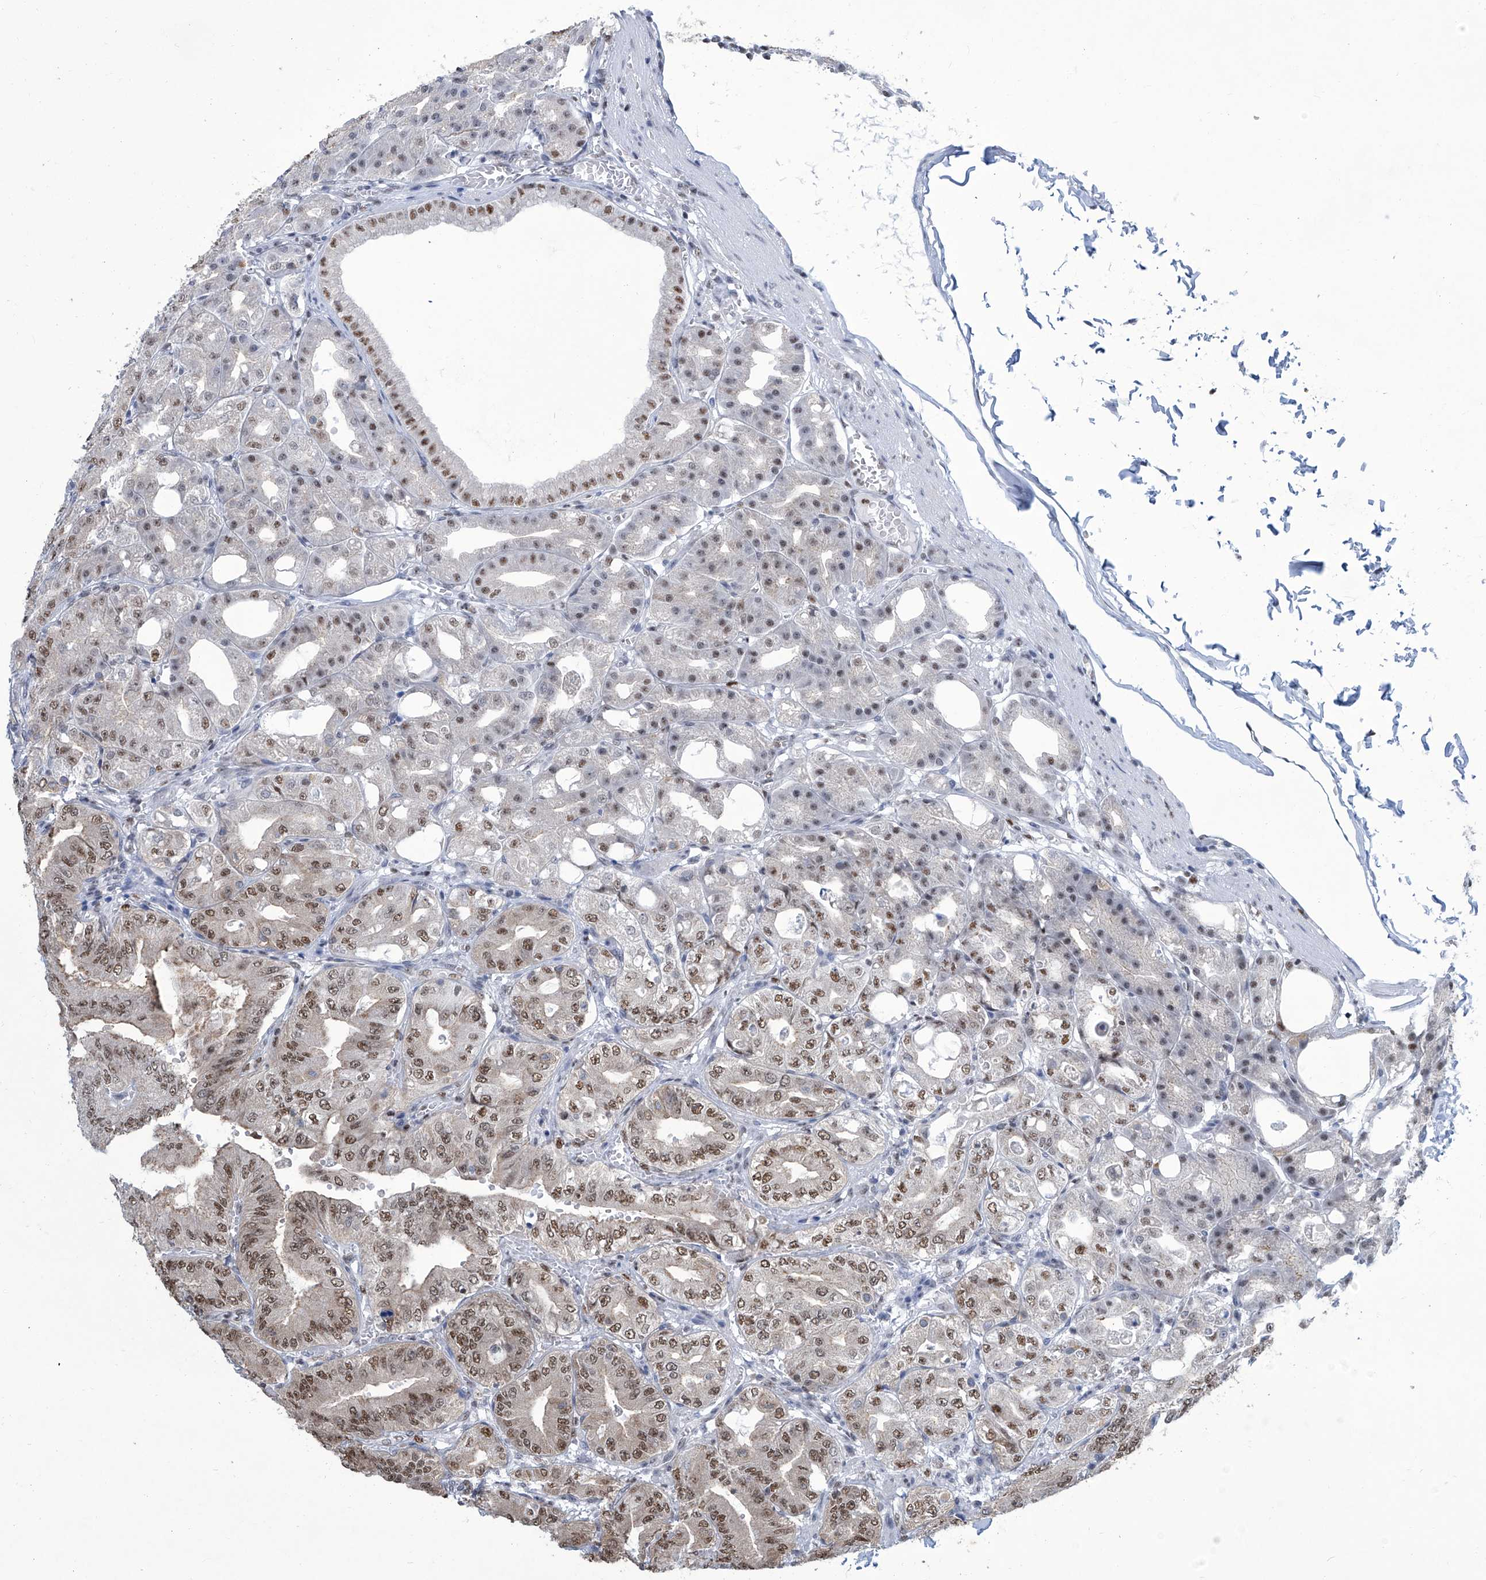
{"staining": {"intensity": "moderate", "quantity": ">75%", "location": "nuclear"}, "tissue": "stomach", "cell_type": "Glandular cells", "image_type": "normal", "snomed": [{"axis": "morphology", "description": "Normal tissue, NOS"}, {"axis": "topography", "description": "Stomach, lower"}], "caption": "Stomach stained with a brown dye displays moderate nuclear positive expression in about >75% of glandular cells.", "gene": "SREBF2", "patient": {"sex": "male", "age": 71}}